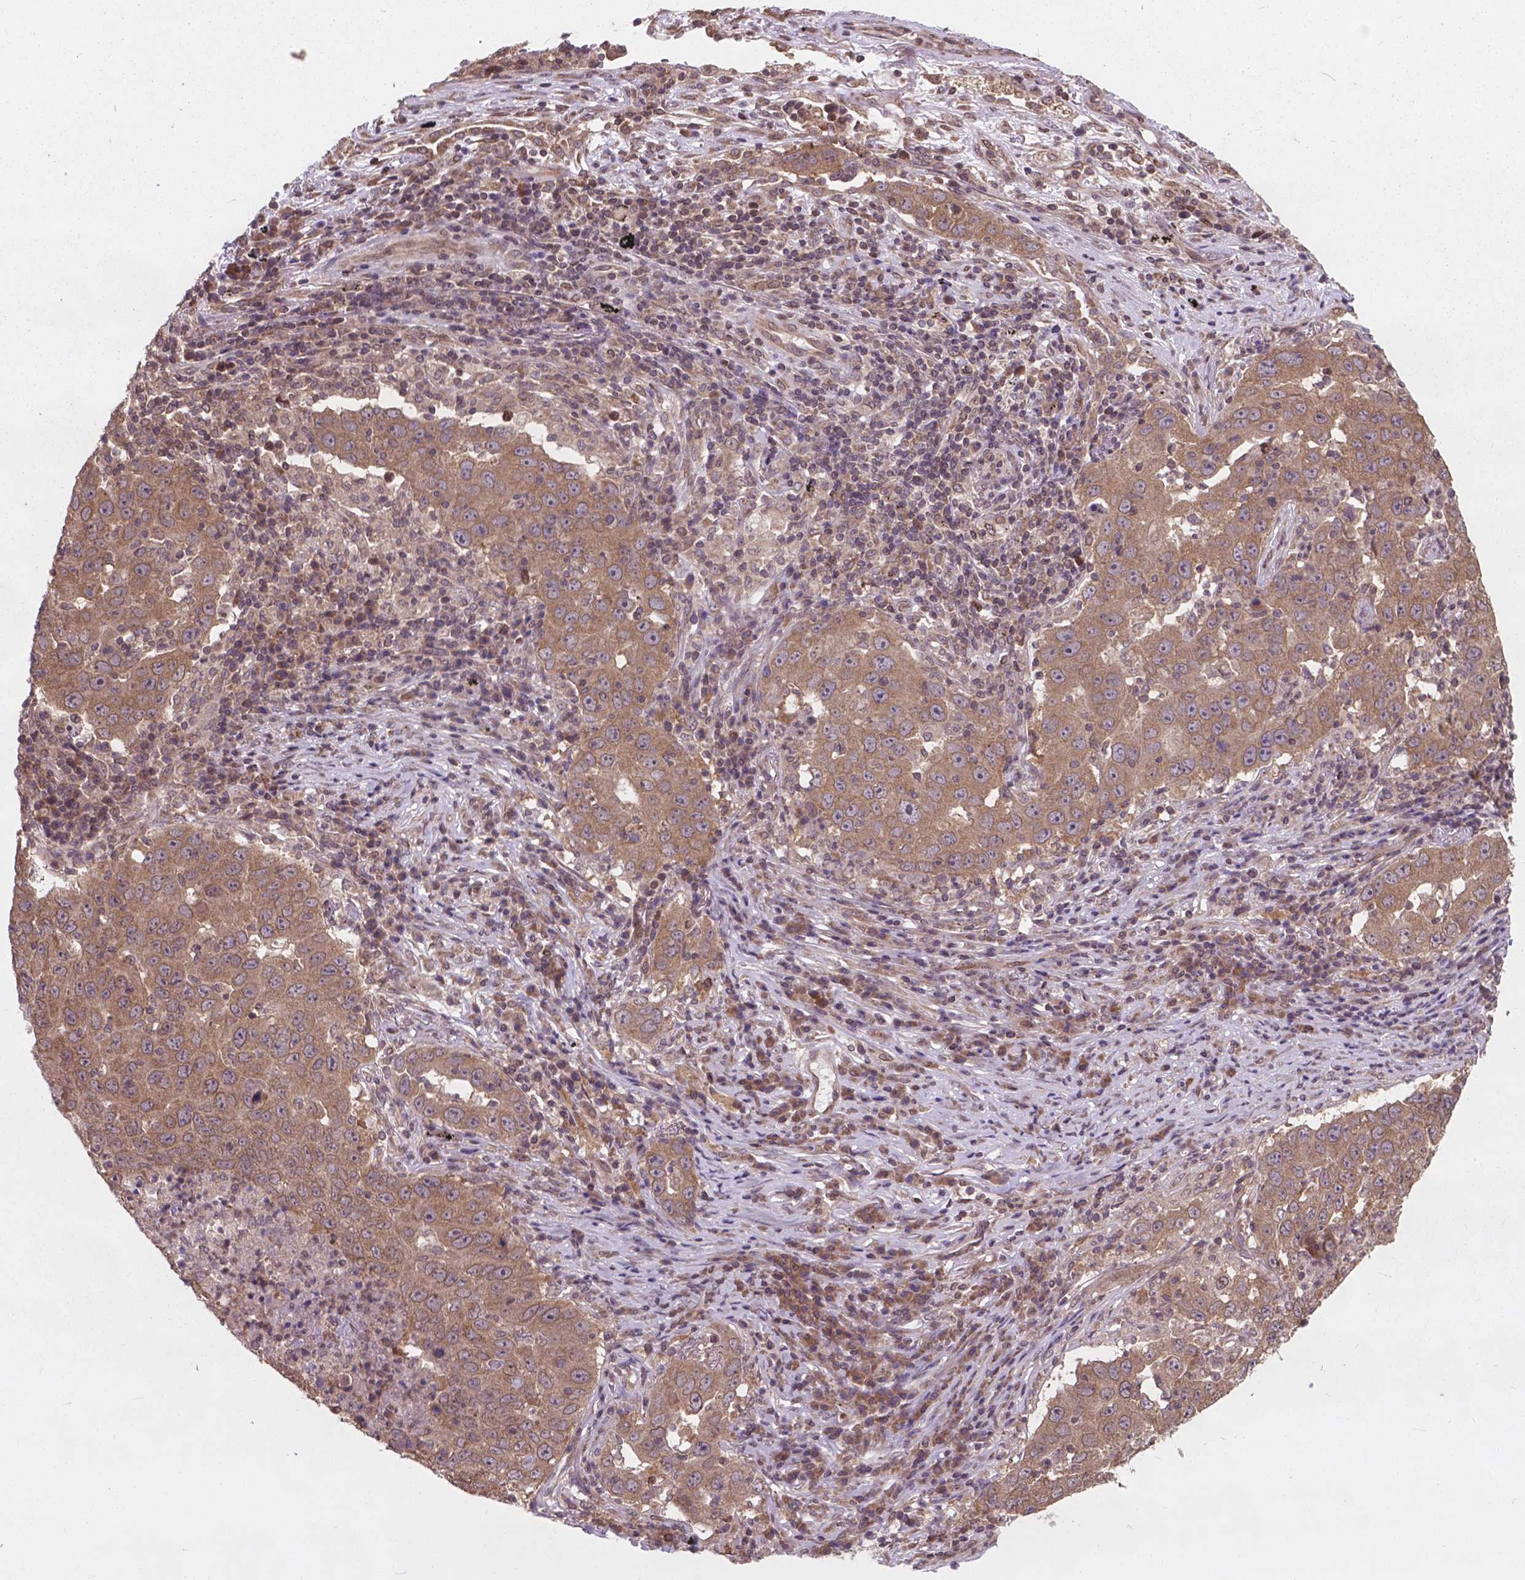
{"staining": {"intensity": "weak", "quantity": ">75%", "location": "cytoplasmic/membranous"}, "tissue": "lung cancer", "cell_type": "Tumor cells", "image_type": "cancer", "snomed": [{"axis": "morphology", "description": "Adenocarcinoma, NOS"}, {"axis": "topography", "description": "Lung"}], "caption": "Immunohistochemistry of lung cancer (adenocarcinoma) demonstrates low levels of weak cytoplasmic/membranous positivity in approximately >75% of tumor cells.", "gene": "MRPL33", "patient": {"sex": "male", "age": 73}}